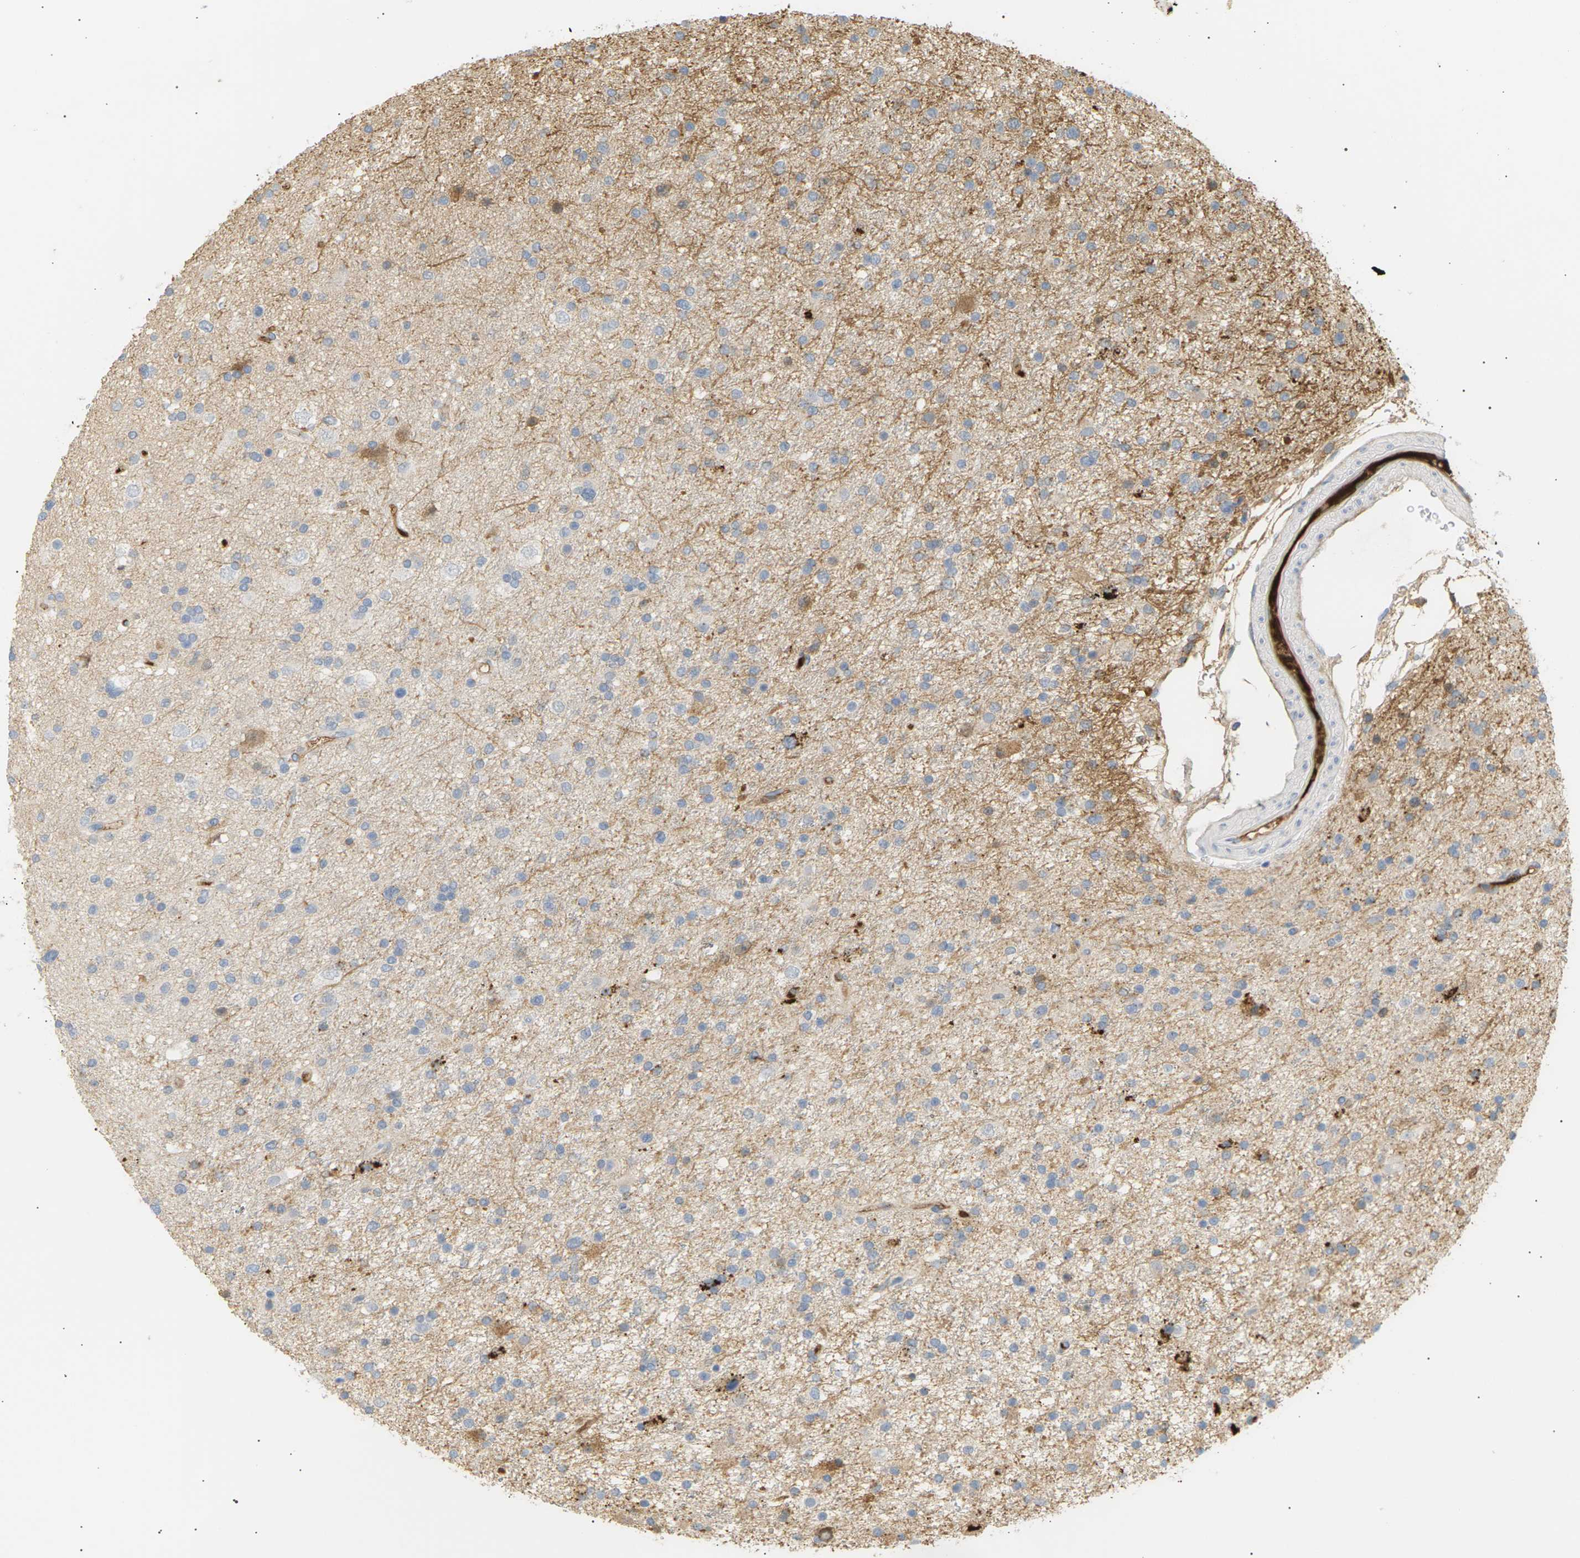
{"staining": {"intensity": "moderate", "quantity": "<25%", "location": "cytoplasmic/membranous"}, "tissue": "glioma", "cell_type": "Tumor cells", "image_type": "cancer", "snomed": [{"axis": "morphology", "description": "Glioma, malignant, High grade"}, {"axis": "topography", "description": "Brain"}], "caption": "Protein staining of glioma tissue displays moderate cytoplasmic/membranous staining in about <25% of tumor cells.", "gene": "IGLC3", "patient": {"sex": "male", "age": 33}}